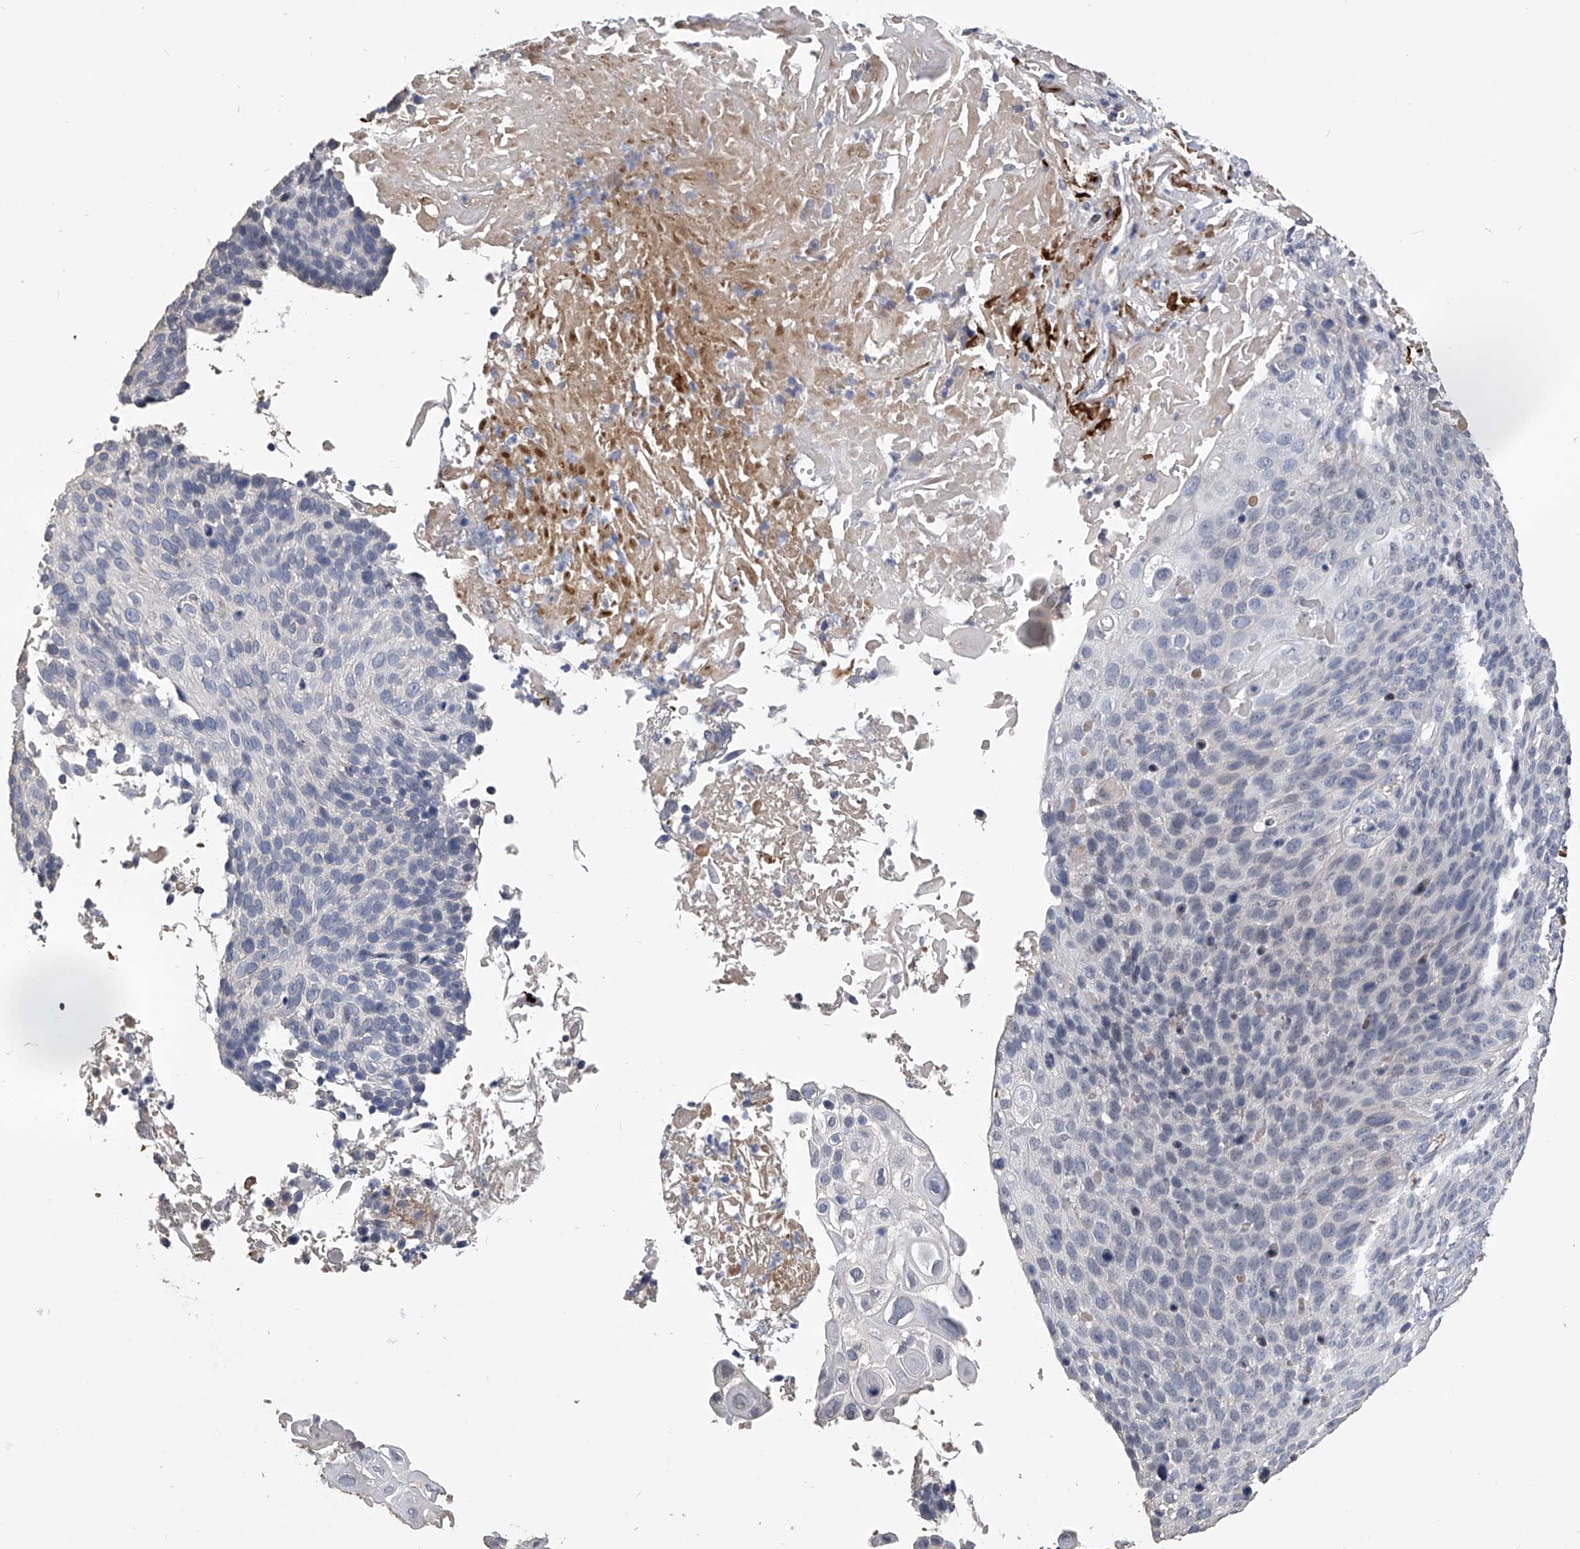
{"staining": {"intensity": "negative", "quantity": "none", "location": "none"}, "tissue": "cervical cancer", "cell_type": "Tumor cells", "image_type": "cancer", "snomed": [{"axis": "morphology", "description": "Squamous cell carcinoma, NOS"}, {"axis": "topography", "description": "Cervix"}], "caption": "DAB immunohistochemical staining of human squamous cell carcinoma (cervical) exhibits no significant positivity in tumor cells.", "gene": "MDN1", "patient": {"sex": "female", "age": 74}}